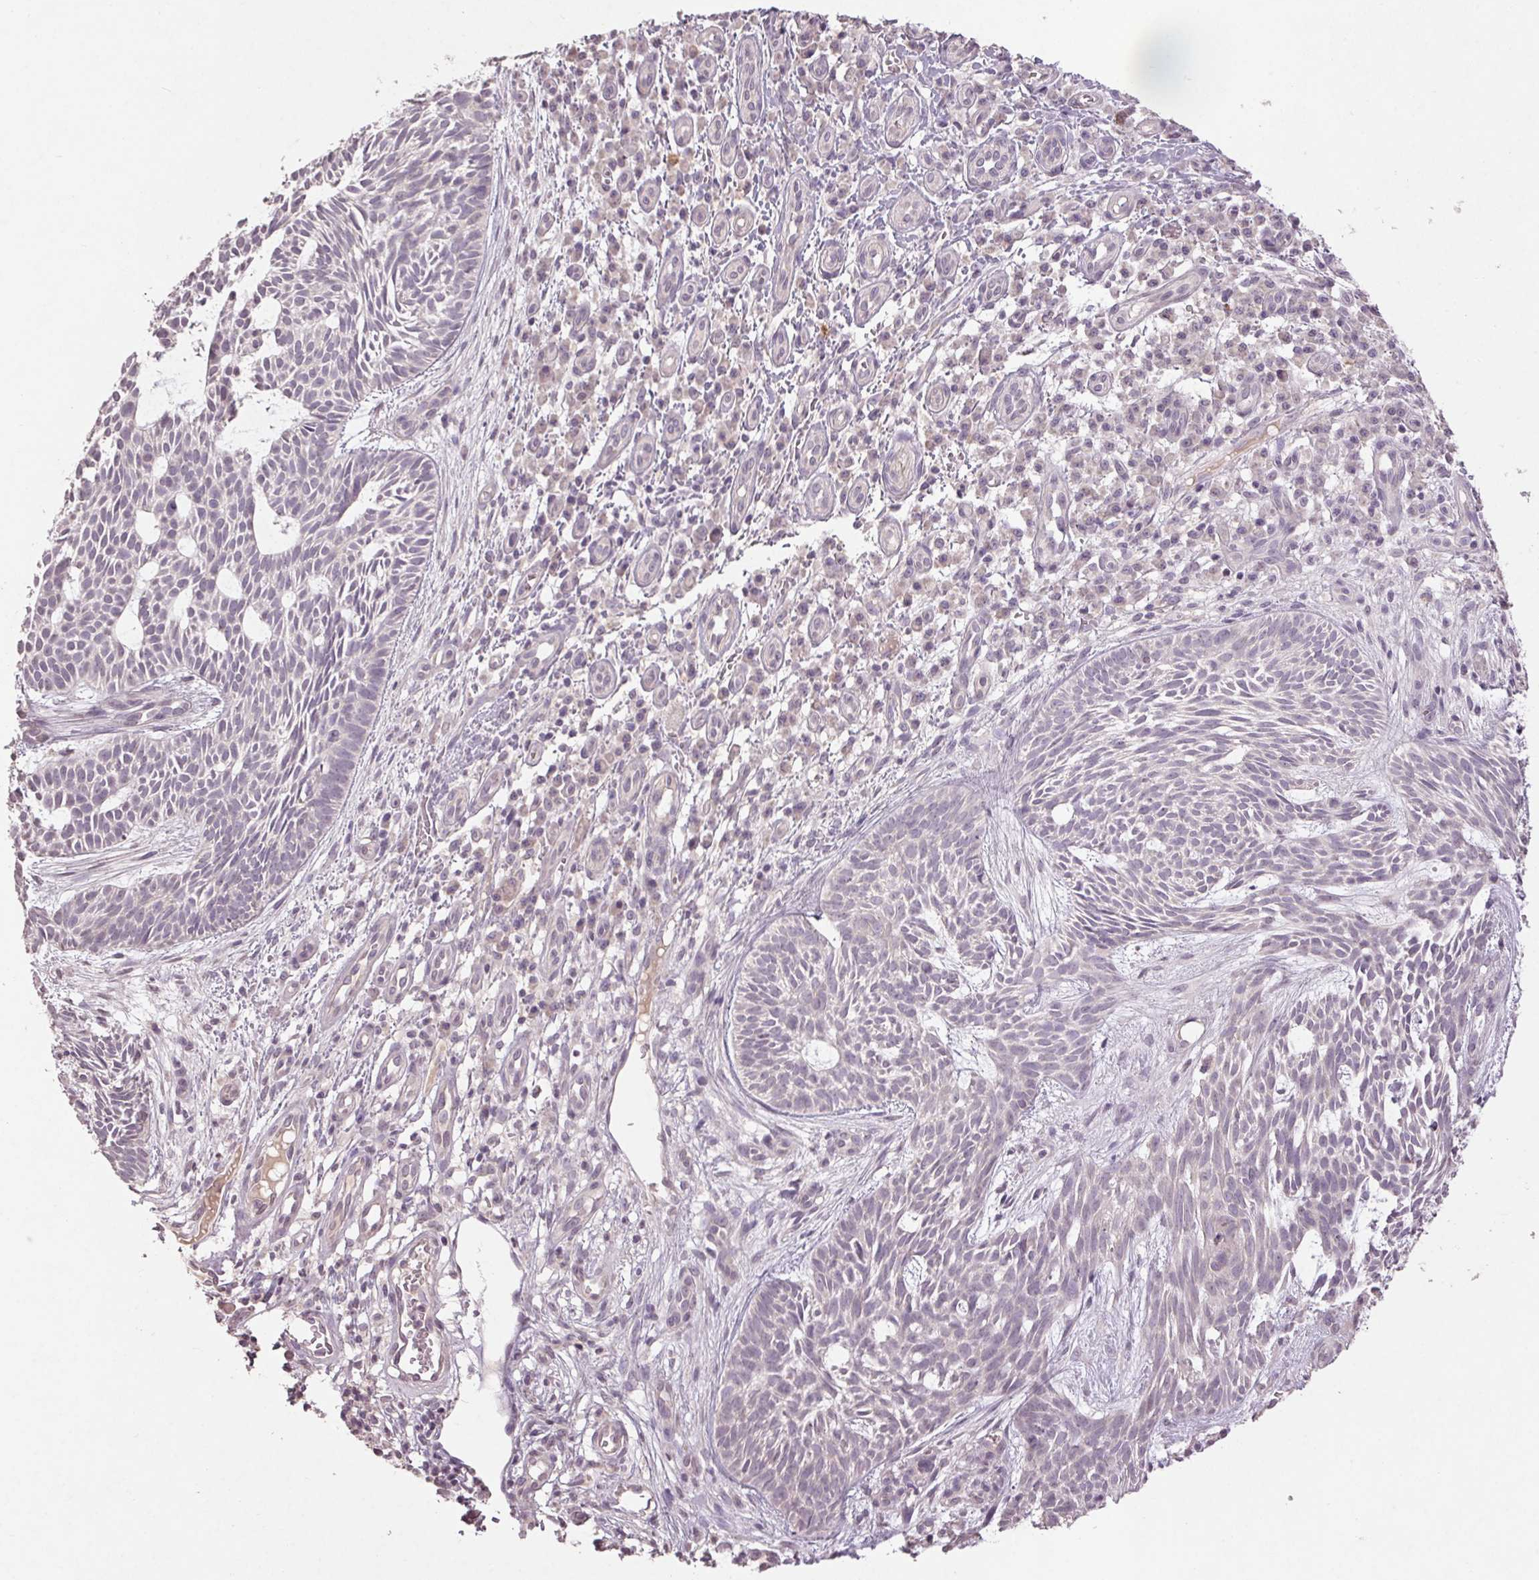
{"staining": {"intensity": "negative", "quantity": "none", "location": "none"}, "tissue": "skin cancer", "cell_type": "Tumor cells", "image_type": "cancer", "snomed": [{"axis": "morphology", "description": "Basal cell carcinoma"}, {"axis": "topography", "description": "Skin"}], "caption": "Immunohistochemistry of skin basal cell carcinoma exhibits no staining in tumor cells.", "gene": "KLRC3", "patient": {"sex": "male", "age": 59}}